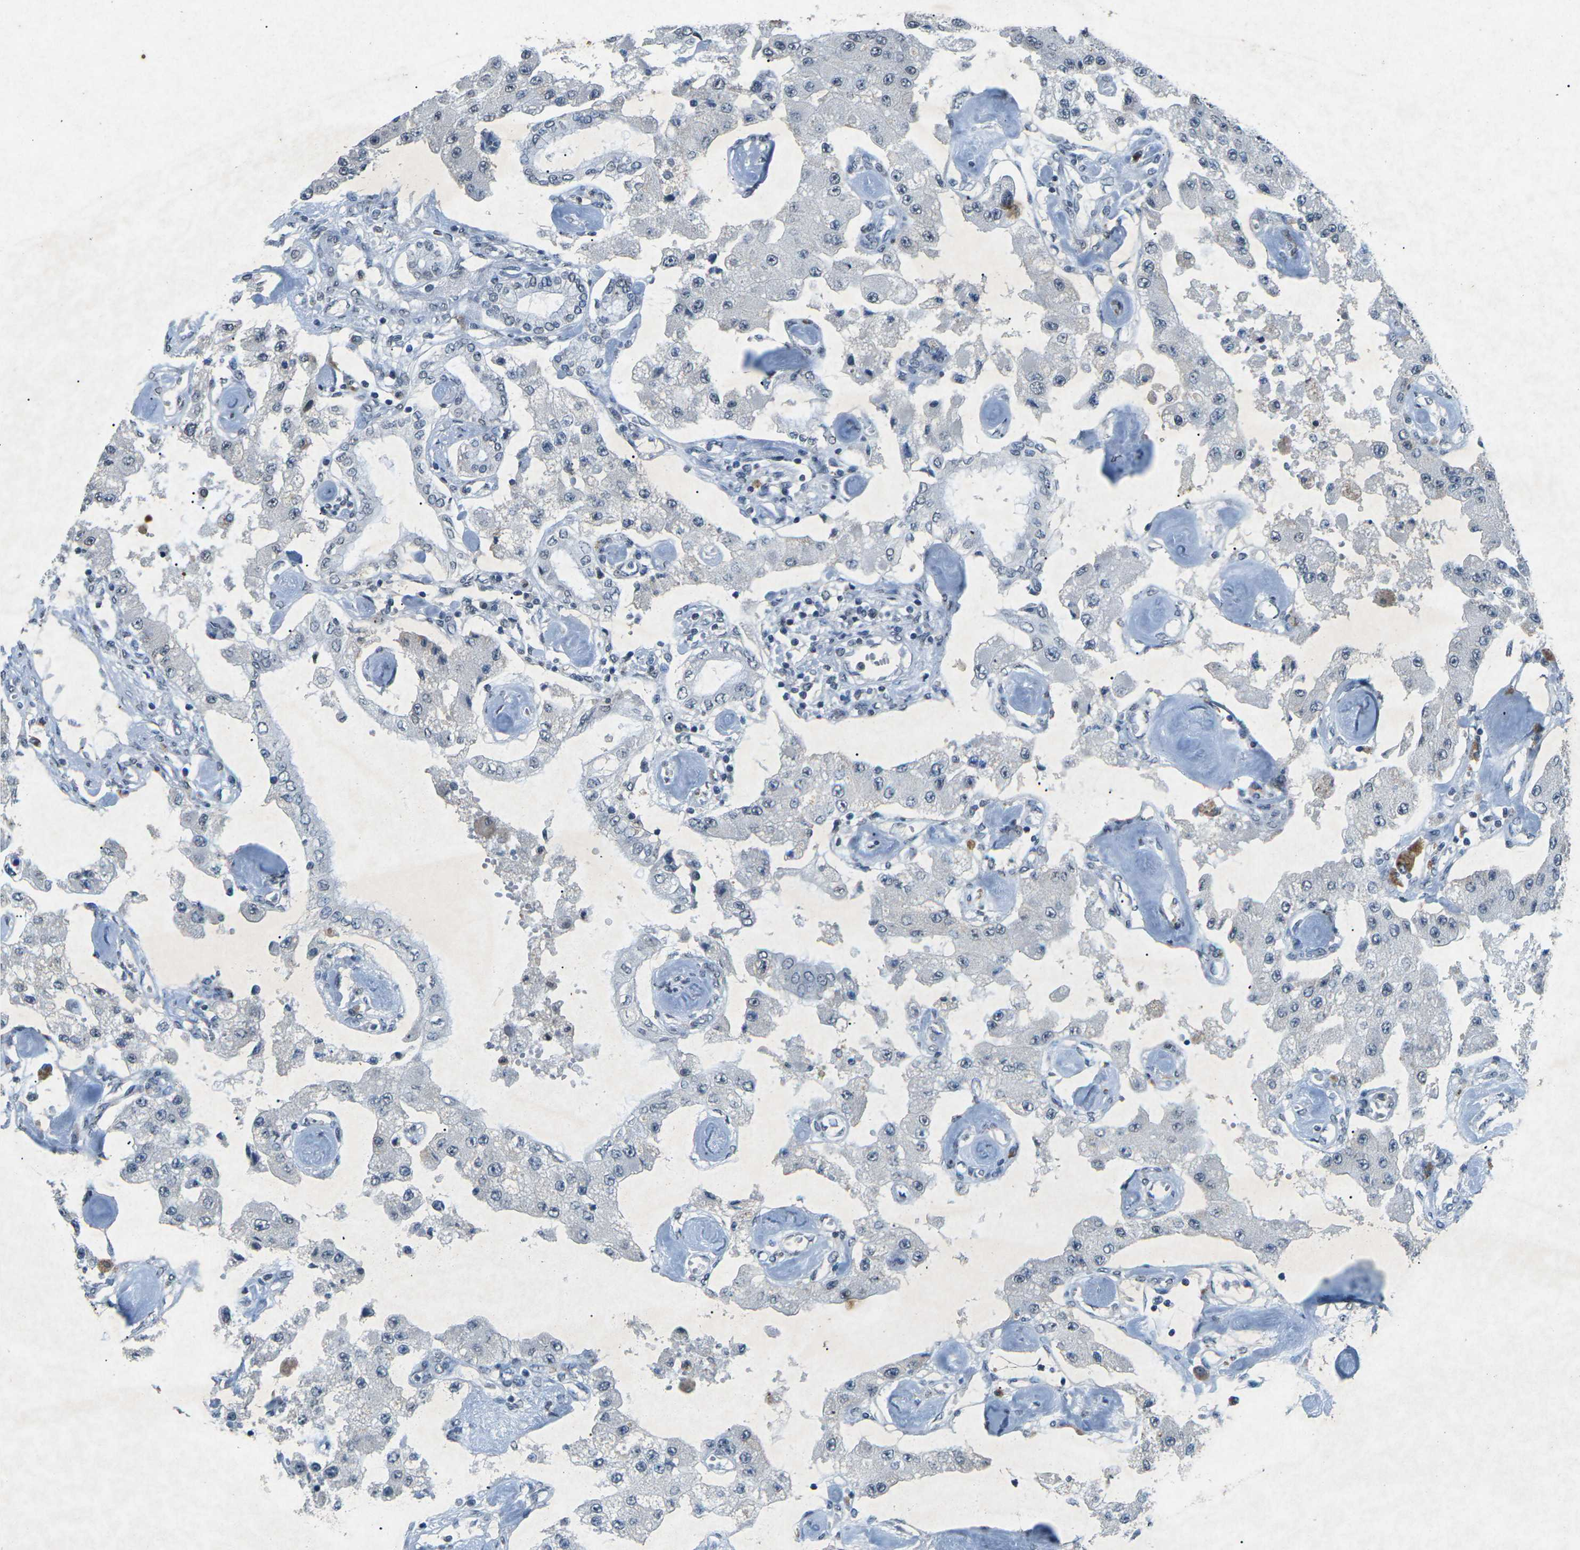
{"staining": {"intensity": "negative", "quantity": "none", "location": "none"}, "tissue": "carcinoid", "cell_type": "Tumor cells", "image_type": "cancer", "snomed": [{"axis": "morphology", "description": "Carcinoid, malignant, NOS"}, {"axis": "topography", "description": "Pancreas"}], "caption": "Immunohistochemistry (IHC) micrograph of neoplastic tissue: human carcinoid stained with DAB displays no significant protein positivity in tumor cells. Brightfield microscopy of IHC stained with DAB (3,3'-diaminobenzidine) (brown) and hematoxylin (blue), captured at high magnification.", "gene": "A1BG", "patient": {"sex": "male", "age": 41}}